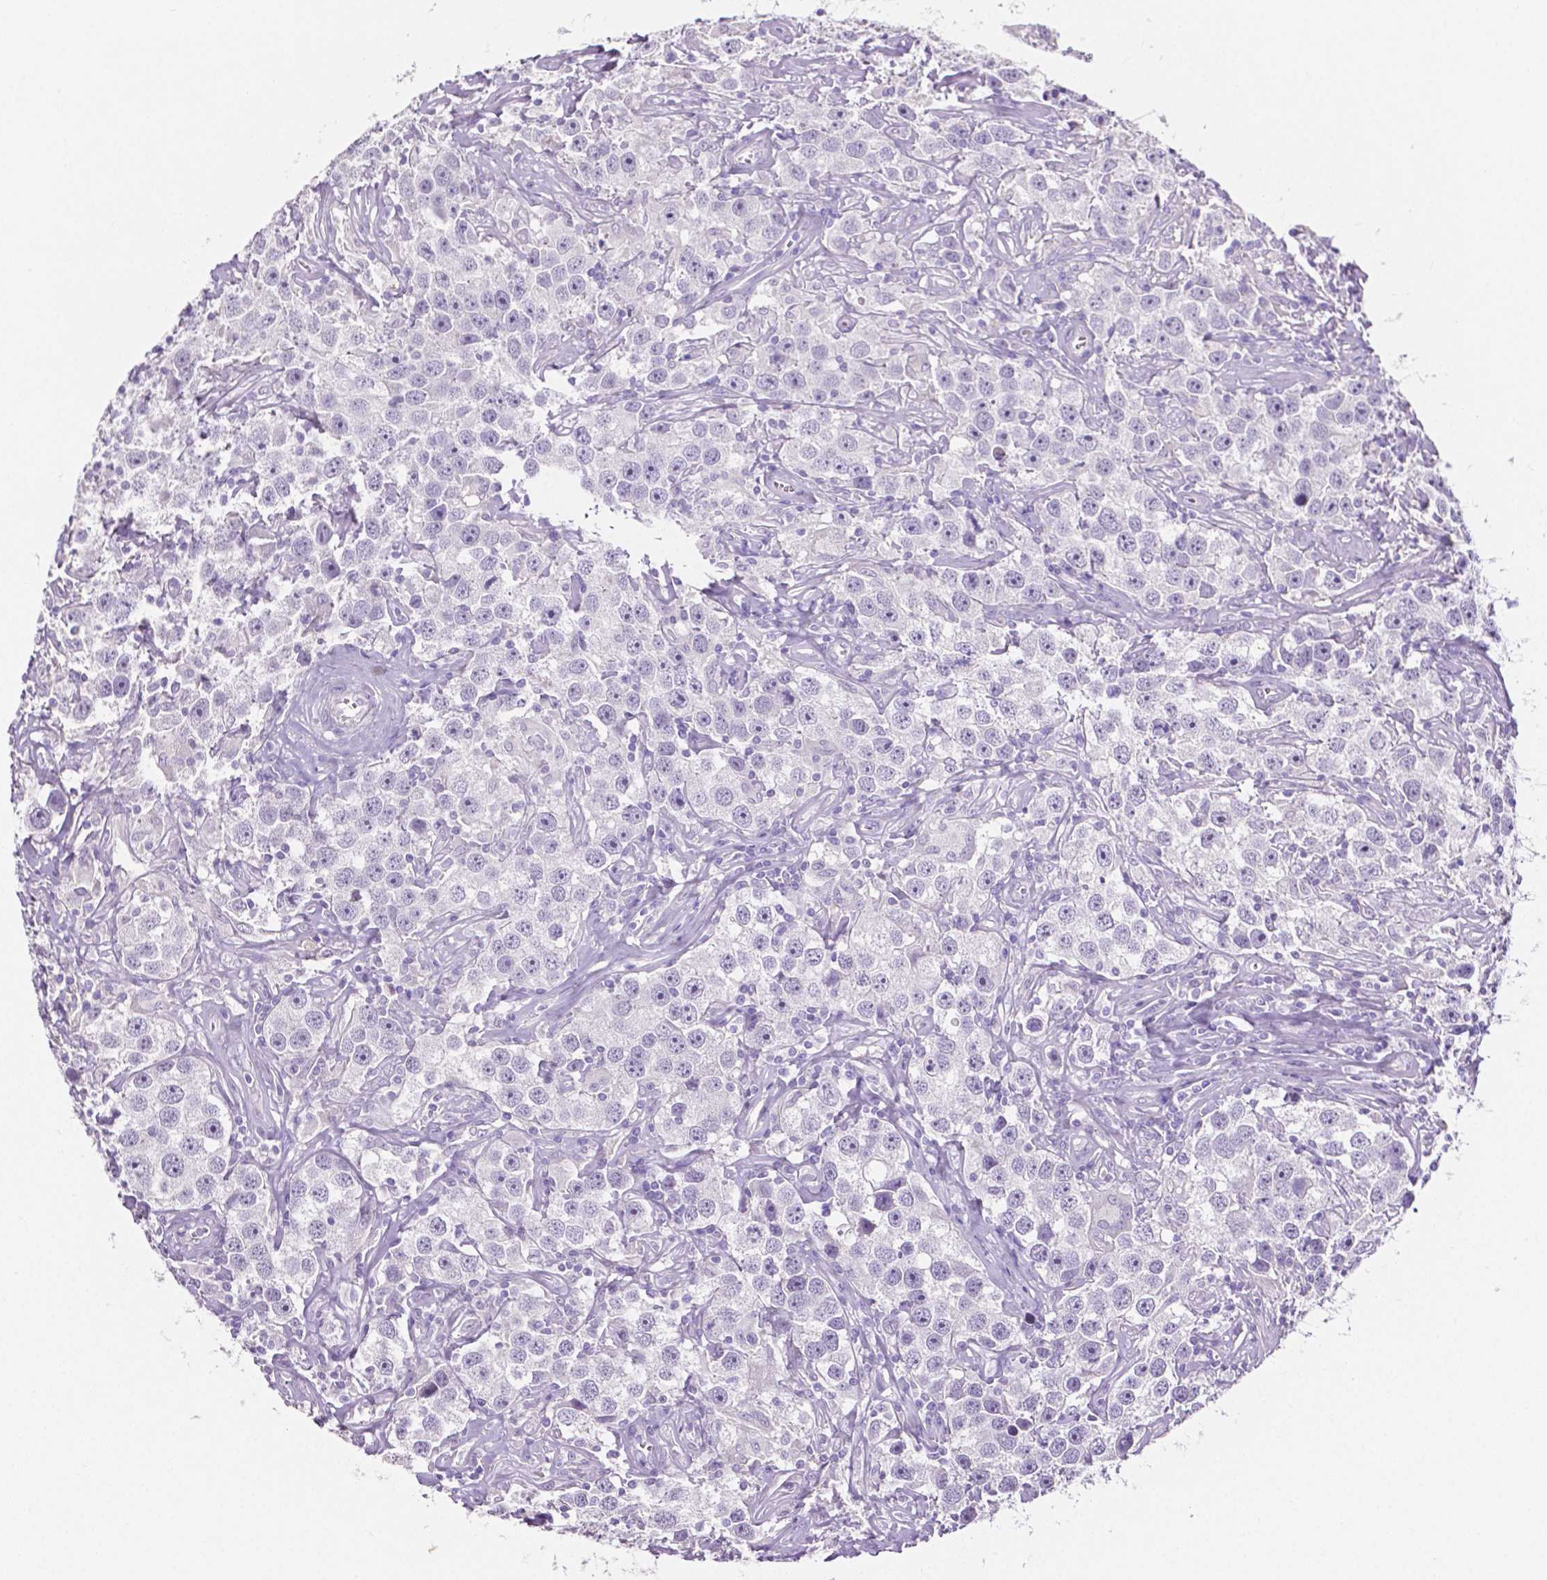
{"staining": {"intensity": "negative", "quantity": "none", "location": "none"}, "tissue": "testis cancer", "cell_type": "Tumor cells", "image_type": "cancer", "snomed": [{"axis": "morphology", "description": "Seminoma, NOS"}, {"axis": "topography", "description": "Testis"}], "caption": "The micrograph shows no staining of tumor cells in seminoma (testis).", "gene": "SLC22A2", "patient": {"sex": "male", "age": 49}}